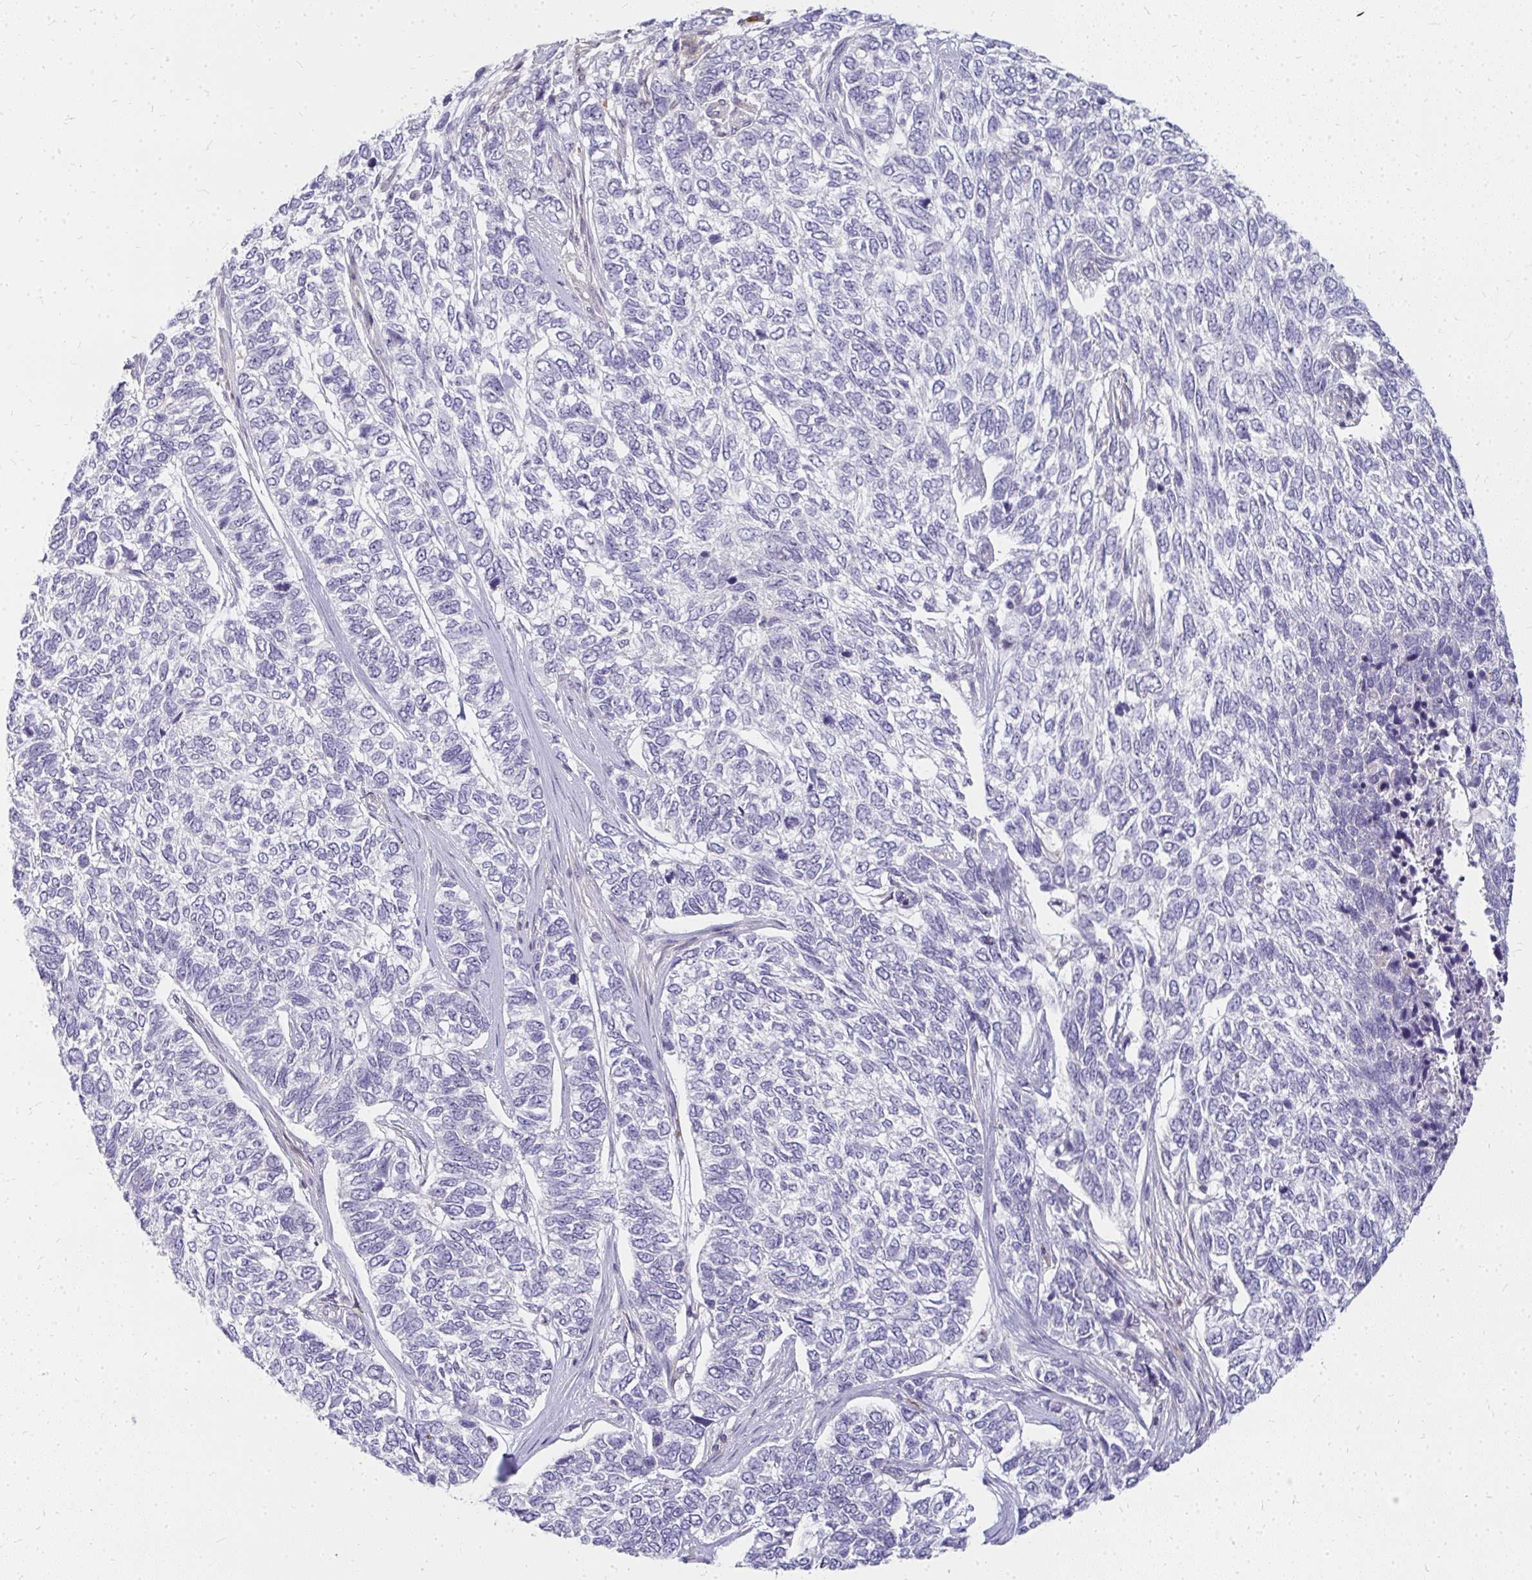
{"staining": {"intensity": "negative", "quantity": "none", "location": "none"}, "tissue": "skin cancer", "cell_type": "Tumor cells", "image_type": "cancer", "snomed": [{"axis": "morphology", "description": "Basal cell carcinoma"}, {"axis": "topography", "description": "Skin"}], "caption": "High power microscopy histopathology image of an IHC photomicrograph of skin cancer, revealing no significant expression in tumor cells.", "gene": "FAM9A", "patient": {"sex": "female", "age": 65}}